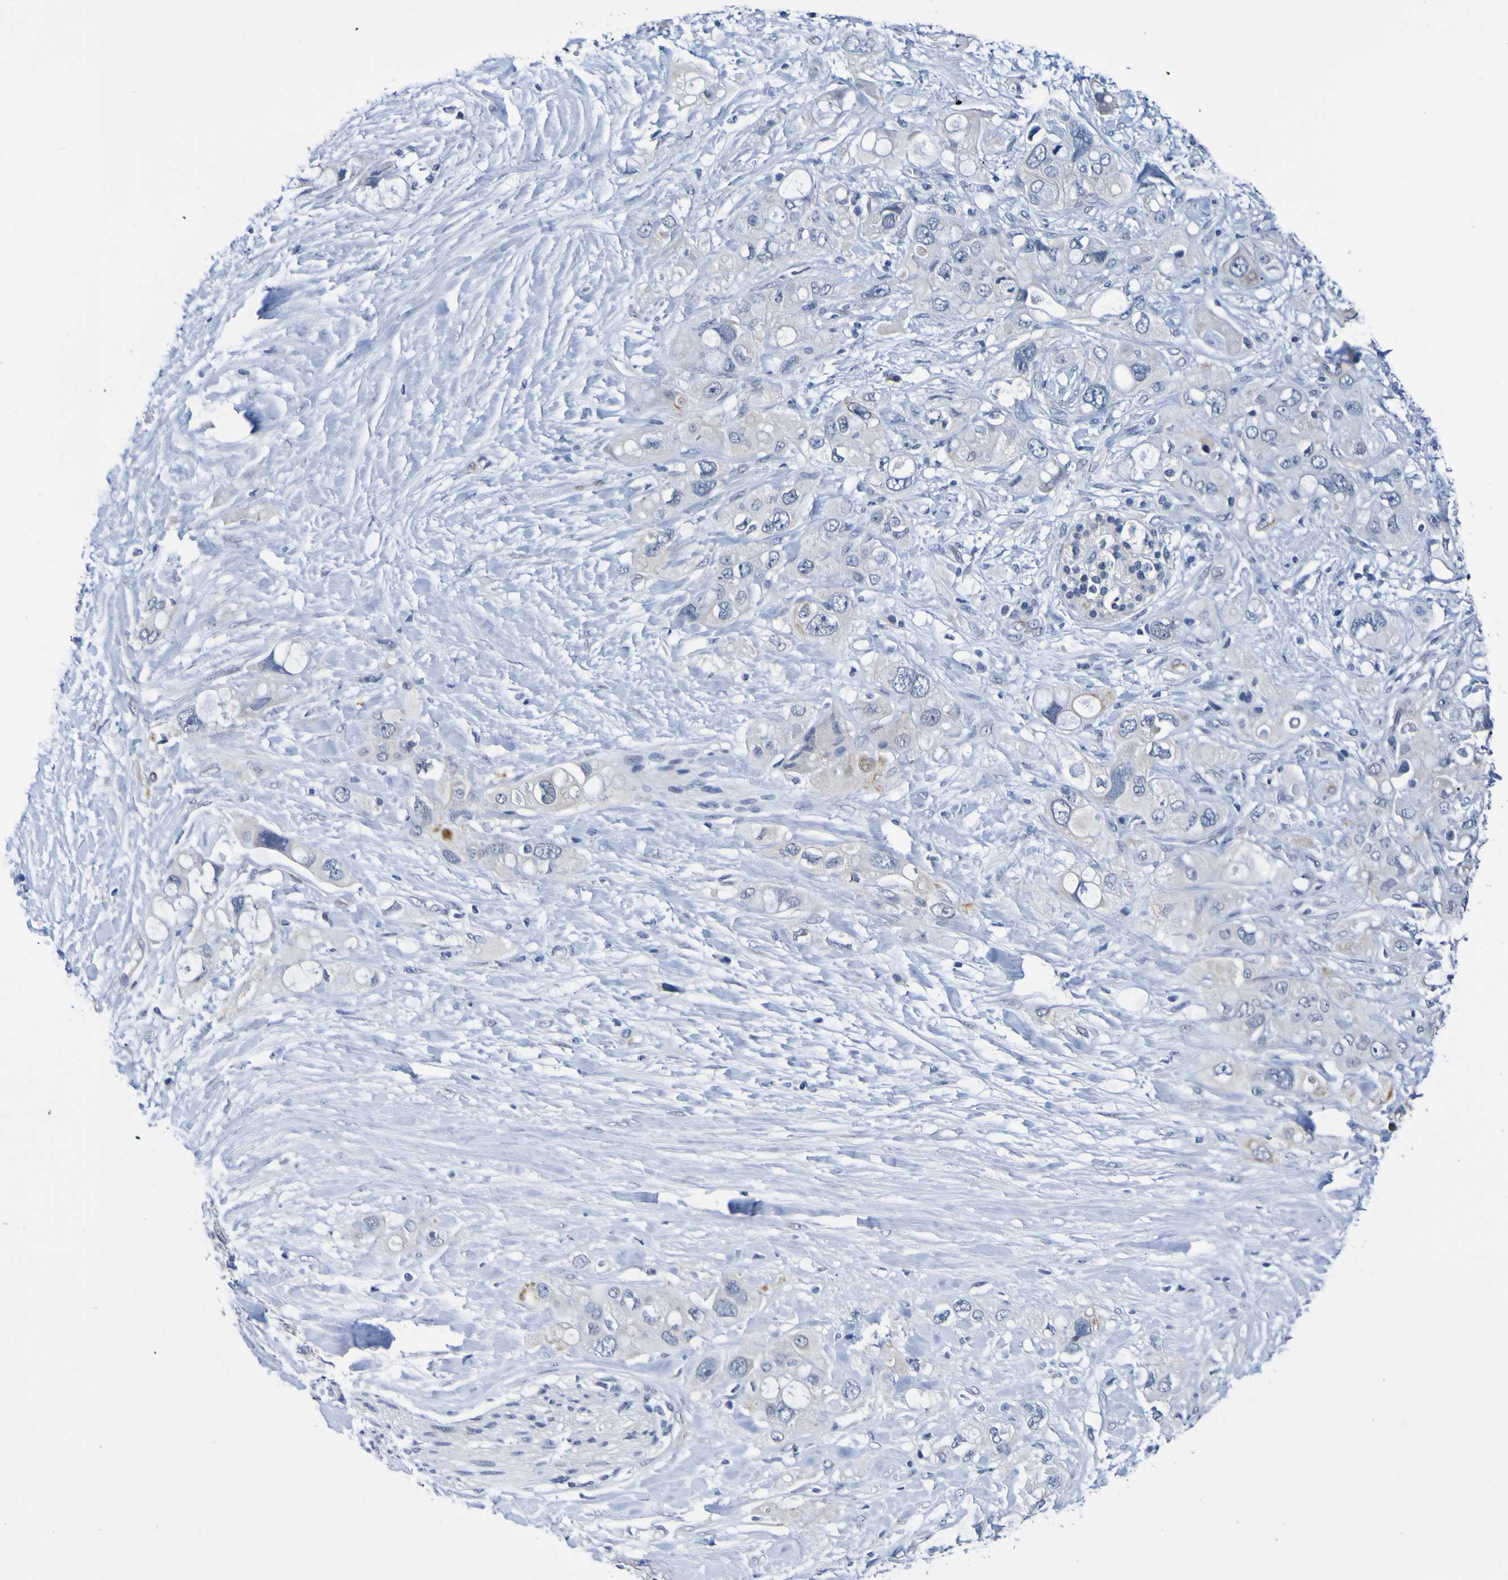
{"staining": {"intensity": "negative", "quantity": "none", "location": "none"}, "tissue": "pancreatic cancer", "cell_type": "Tumor cells", "image_type": "cancer", "snomed": [{"axis": "morphology", "description": "Adenocarcinoma, NOS"}, {"axis": "topography", "description": "Pancreas"}], "caption": "An immunohistochemistry (IHC) histopathology image of adenocarcinoma (pancreatic) is shown. There is no staining in tumor cells of adenocarcinoma (pancreatic).", "gene": "VMA21", "patient": {"sex": "female", "age": 56}}